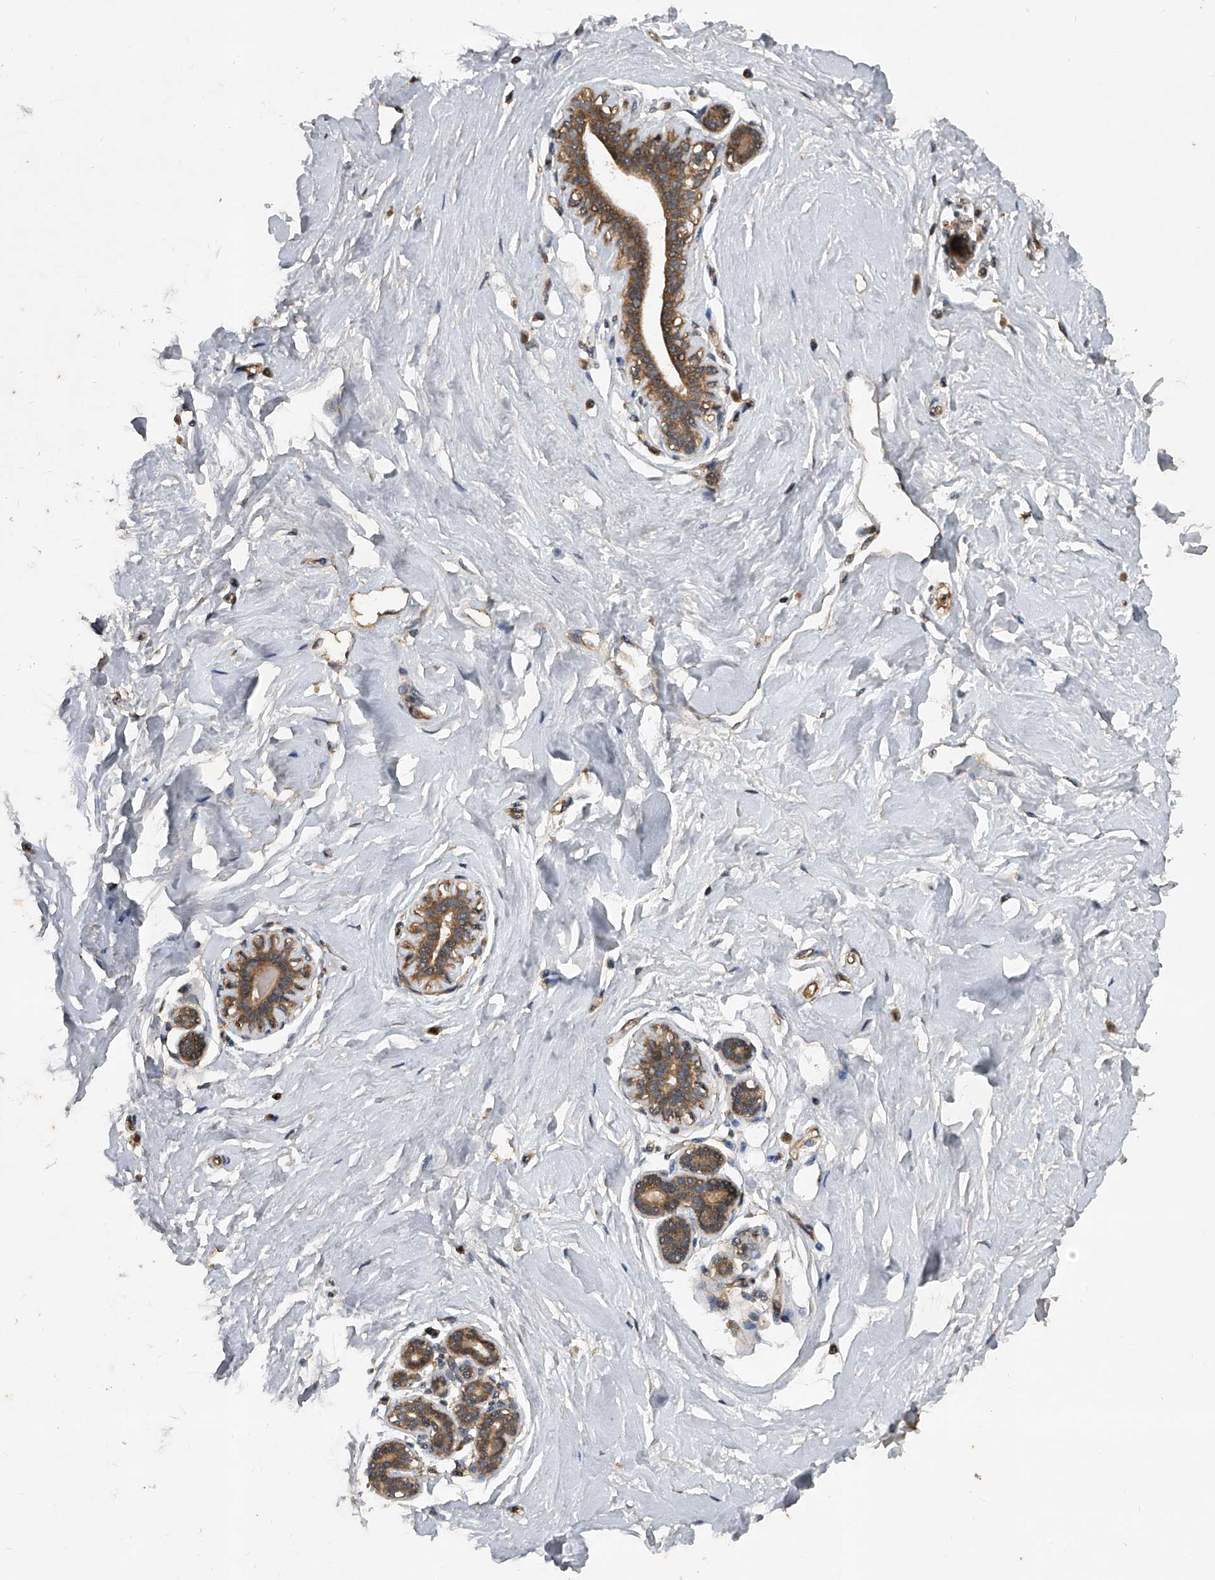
{"staining": {"intensity": "negative", "quantity": "none", "location": "none"}, "tissue": "breast", "cell_type": "Adipocytes", "image_type": "normal", "snomed": [{"axis": "morphology", "description": "Normal tissue, NOS"}, {"axis": "morphology", "description": "Adenoma, NOS"}, {"axis": "topography", "description": "Breast"}], "caption": "A high-resolution micrograph shows immunohistochemistry (IHC) staining of benign breast, which exhibits no significant expression in adipocytes. (Stains: DAB (3,3'-diaminobenzidine) IHC with hematoxylin counter stain, Microscopy: brightfield microscopy at high magnification).", "gene": "NFS1", "patient": {"sex": "female", "age": 23}}